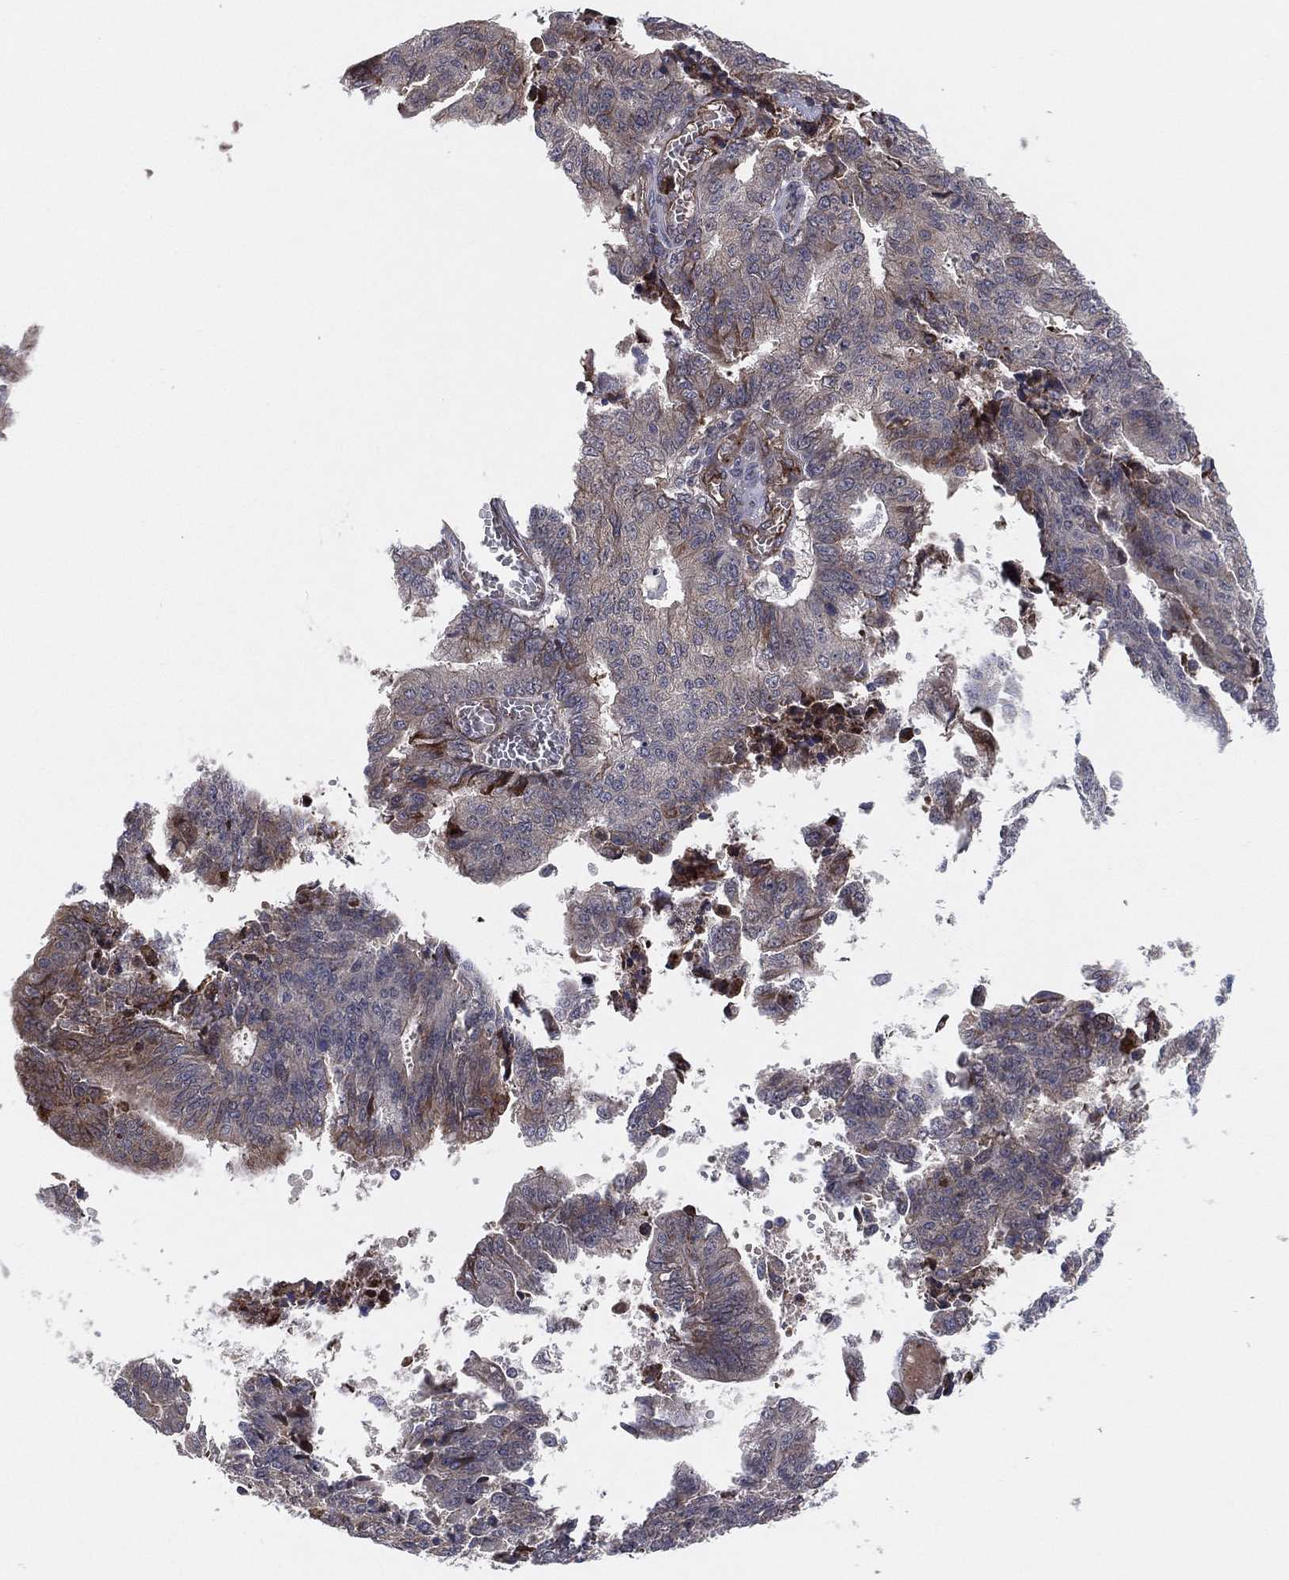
{"staining": {"intensity": "moderate", "quantity": "<25%", "location": "cytoplasmic/membranous"}, "tissue": "endometrial cancer", "cell_type": "Tumor cells", "image_type": "cancer", "snomed": [{"axis": "morphology", "description": "Adenocarcinoma, NOS"}, {"axis": "topography", "description": "Endometrium"}], "caption": "Endometrial cancer stained for a protein (brown) shows moderate cytoplasmic/membranous positive expression in about <25% of tumor cells.", "gene": "UTP14A", "patient": {"sex": "female", "age": 82}}